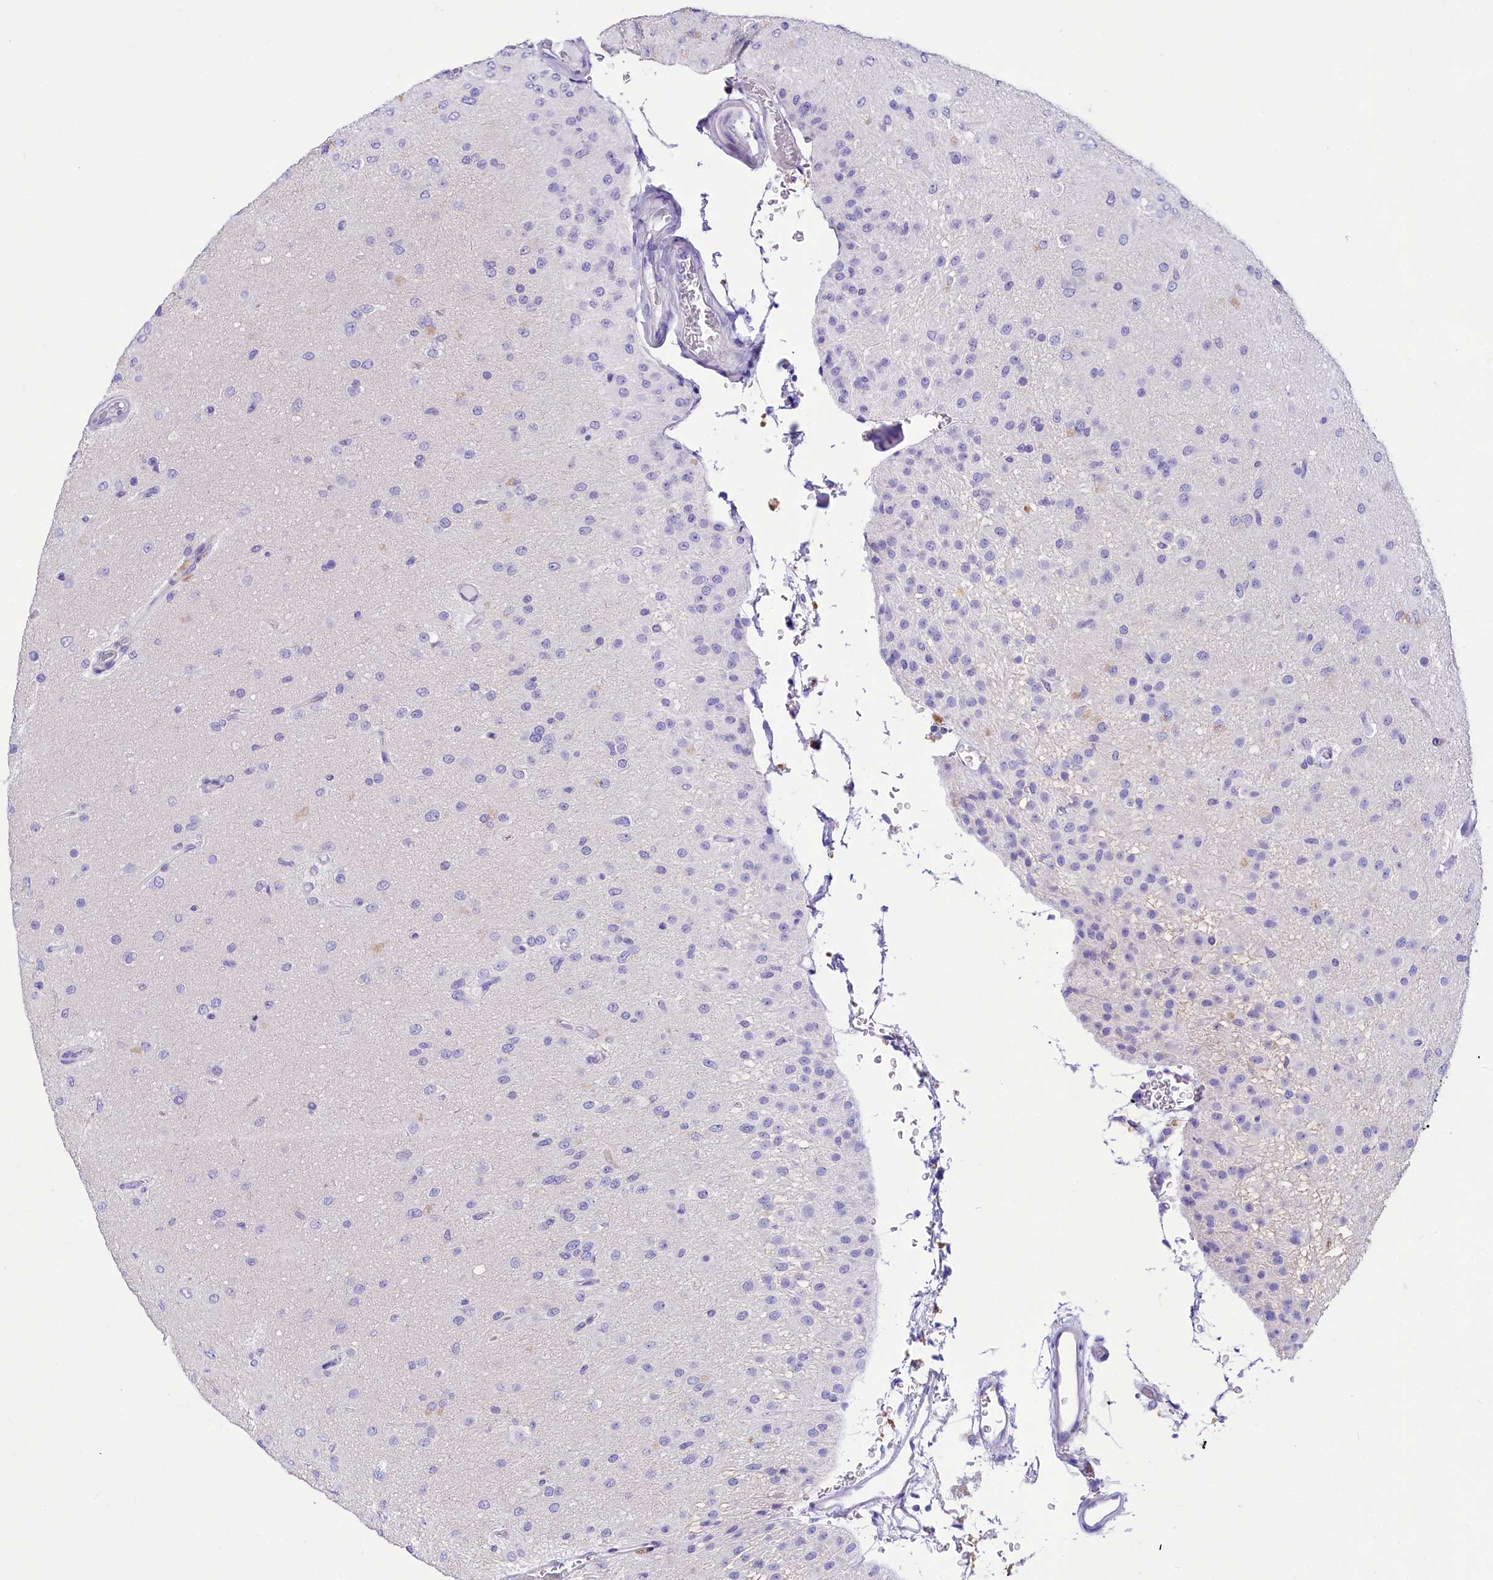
{"staining": {"intensity": "negative", "quantity": "none", "location": "none"}, "tissue": "glioma", "cell_type": "Tumor cells", "image_type": "cancer", "snomed": [{"axis": "morphology", "description": "Glioma, malignant, Low grade"}, {"axis": "topography", "description": "Brain"}], "caption": "The micrograph shows no staining of tumor cells in glioma.", "gene": "TTC36", "patient": {"sex": "male", "age": 65}}